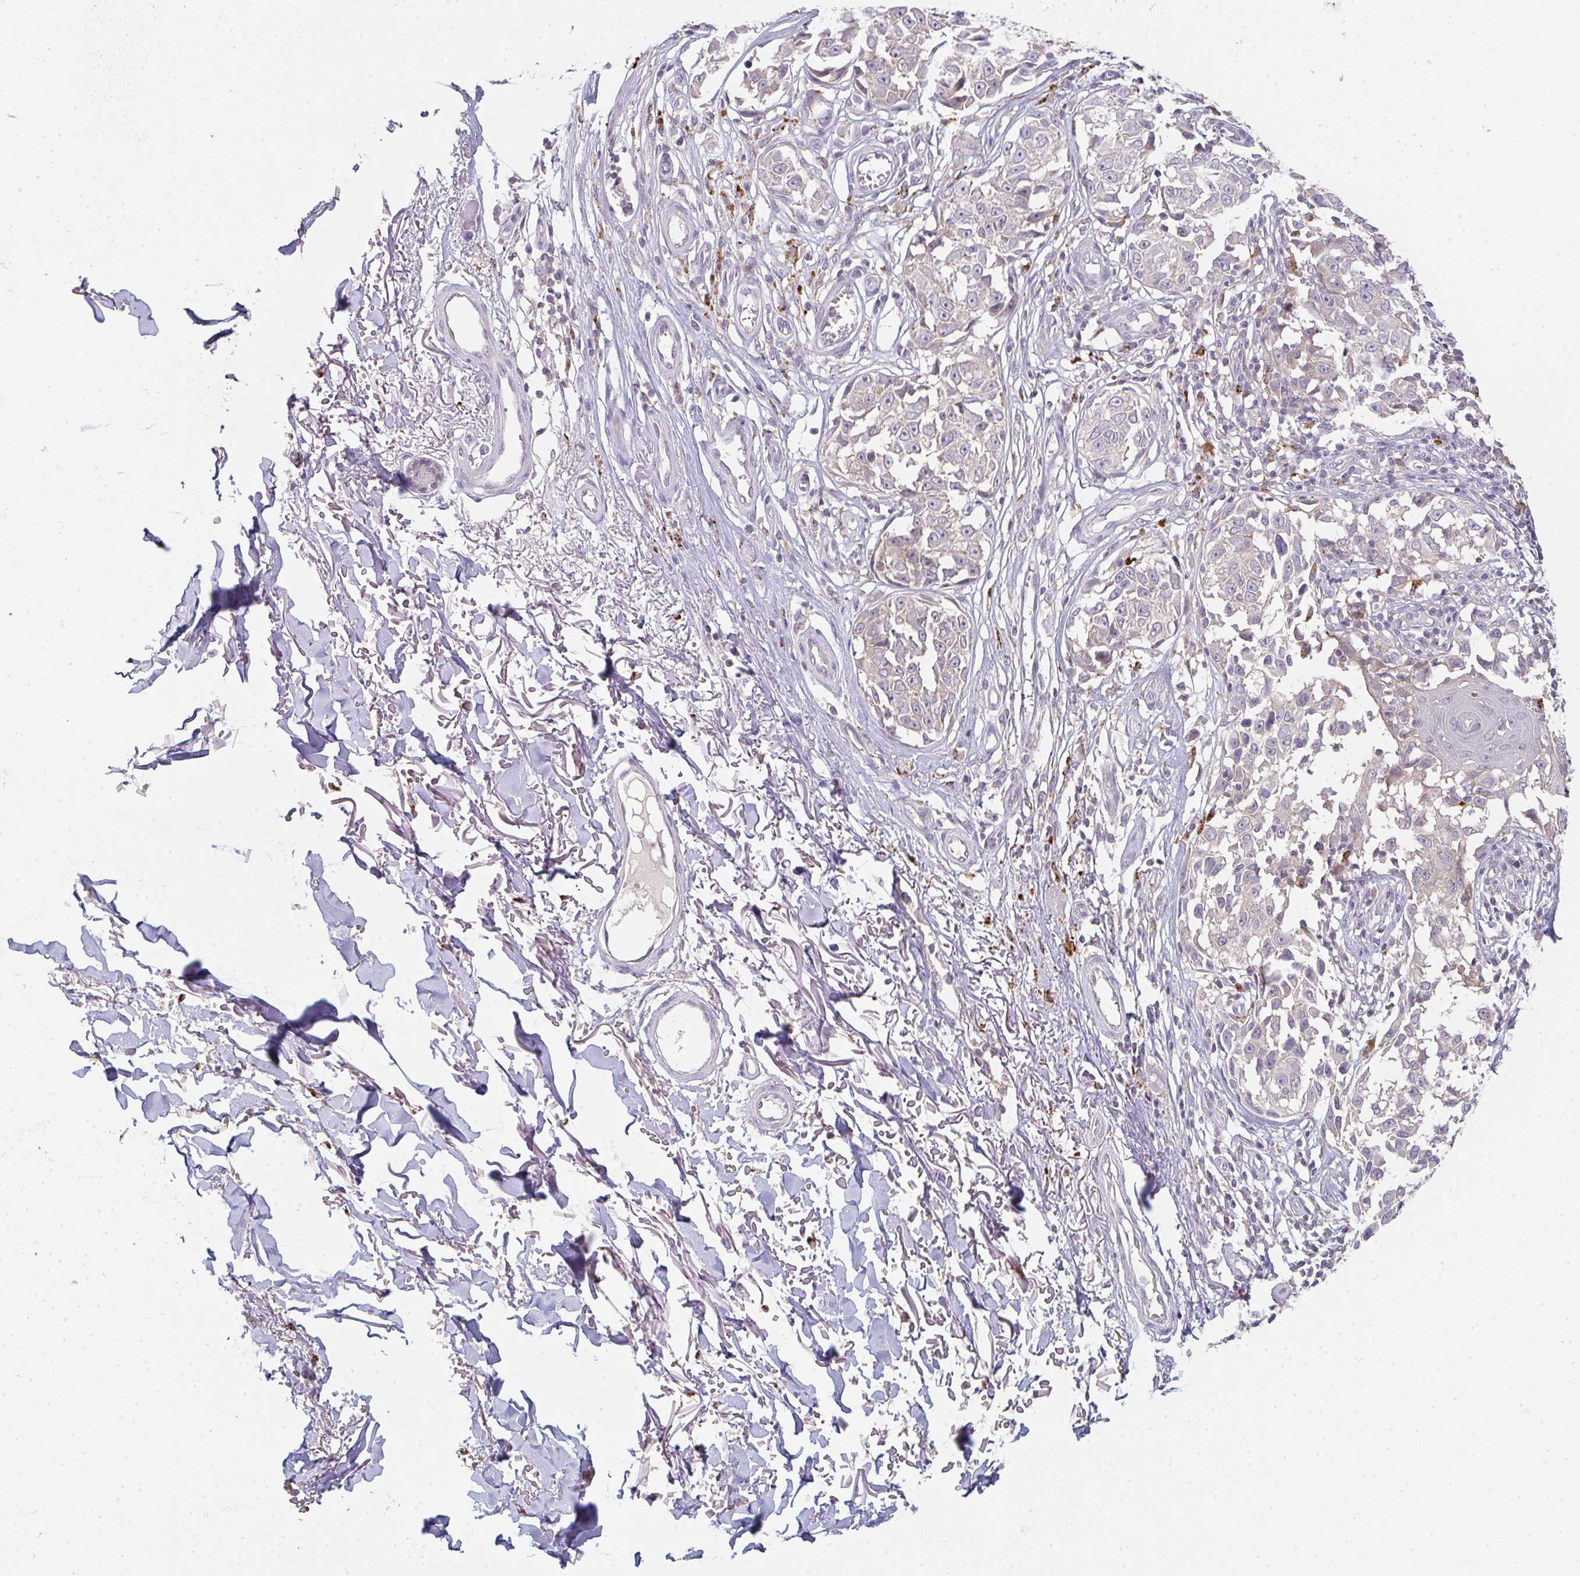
{"staining": {"intensity": "negative", "quantity": "none", "location": "none"}, "tissue": "melanoma", "cell_type": "Tumor cells", "image_type": "cancer", "snomed": [{"axis": "morphology", "description": "Malignant melanoma, NOS"}, {"axis": "topography", "description": "Skin"}], "caption": "High magnification brightfield microscopy of melanoma stained with DAB (brown) and counterstained with hematoxylin (blue): tumor cells show no significant staining. The staining was performed using DAB (3,3'-diaminobenzidine) to visualize the protein expression in brown, while the nuclei were stained in blue with hematoxylin (Magnification: 20x).", "gene": "TMEM237", "patient": {"sex": "male", "age": 73}}